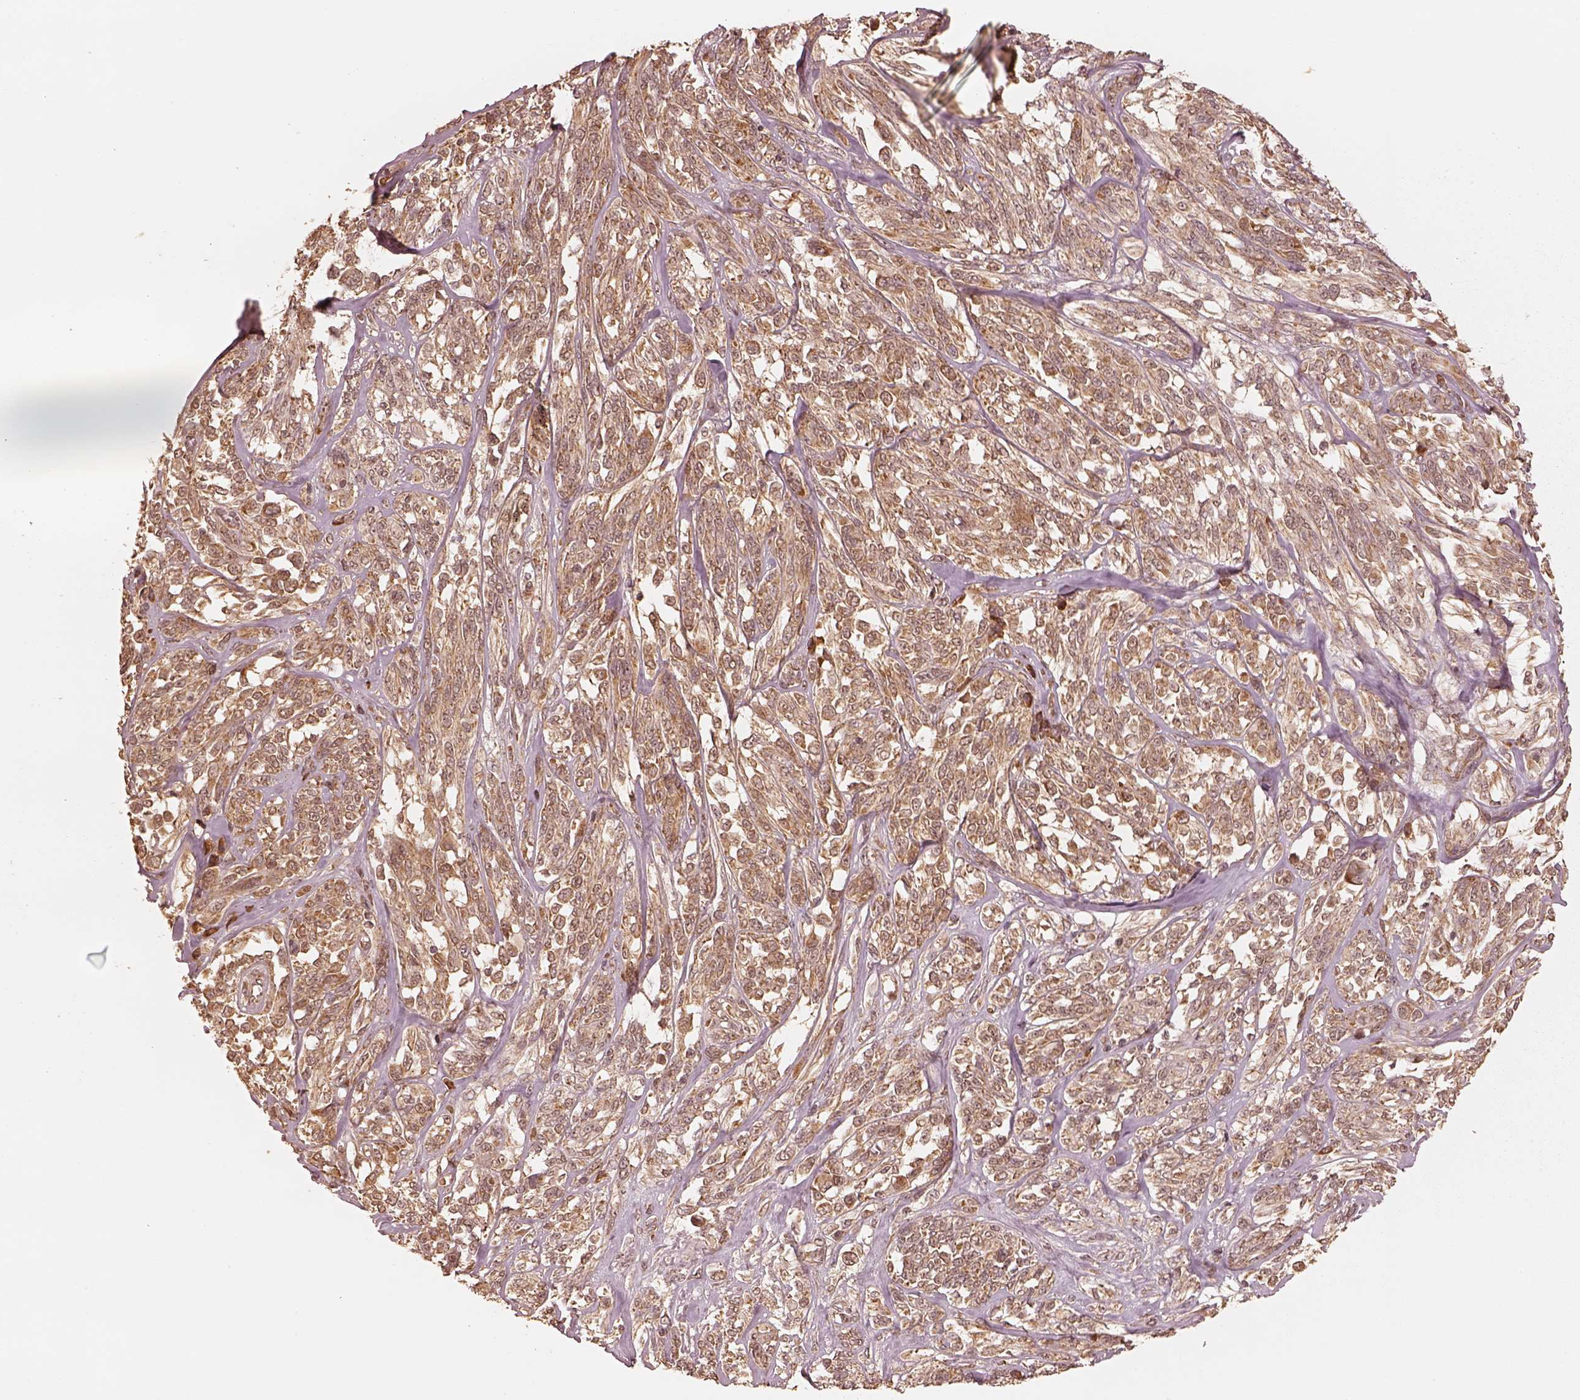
{"staining": {"intensity": "moderate", "quantity": ">75%", "location": "cytoplasmic/membranous"}, "tissue": "melanoma", "cell_type": "Tumor cells", "image_type": "cancer", "snomed": [{"axis": "morphology", "description": "Malignant melanoma, NOS"}, {"axis": "topography", "description": "Skin"}], "caption": "Malignant melanoma stained with a brown dye displays moderate cytoplasmic/membranous positive staining in about >75% of tumor cells.", "gene": "DNAJC25", "patient": {"sex": "female", "age": 91}}